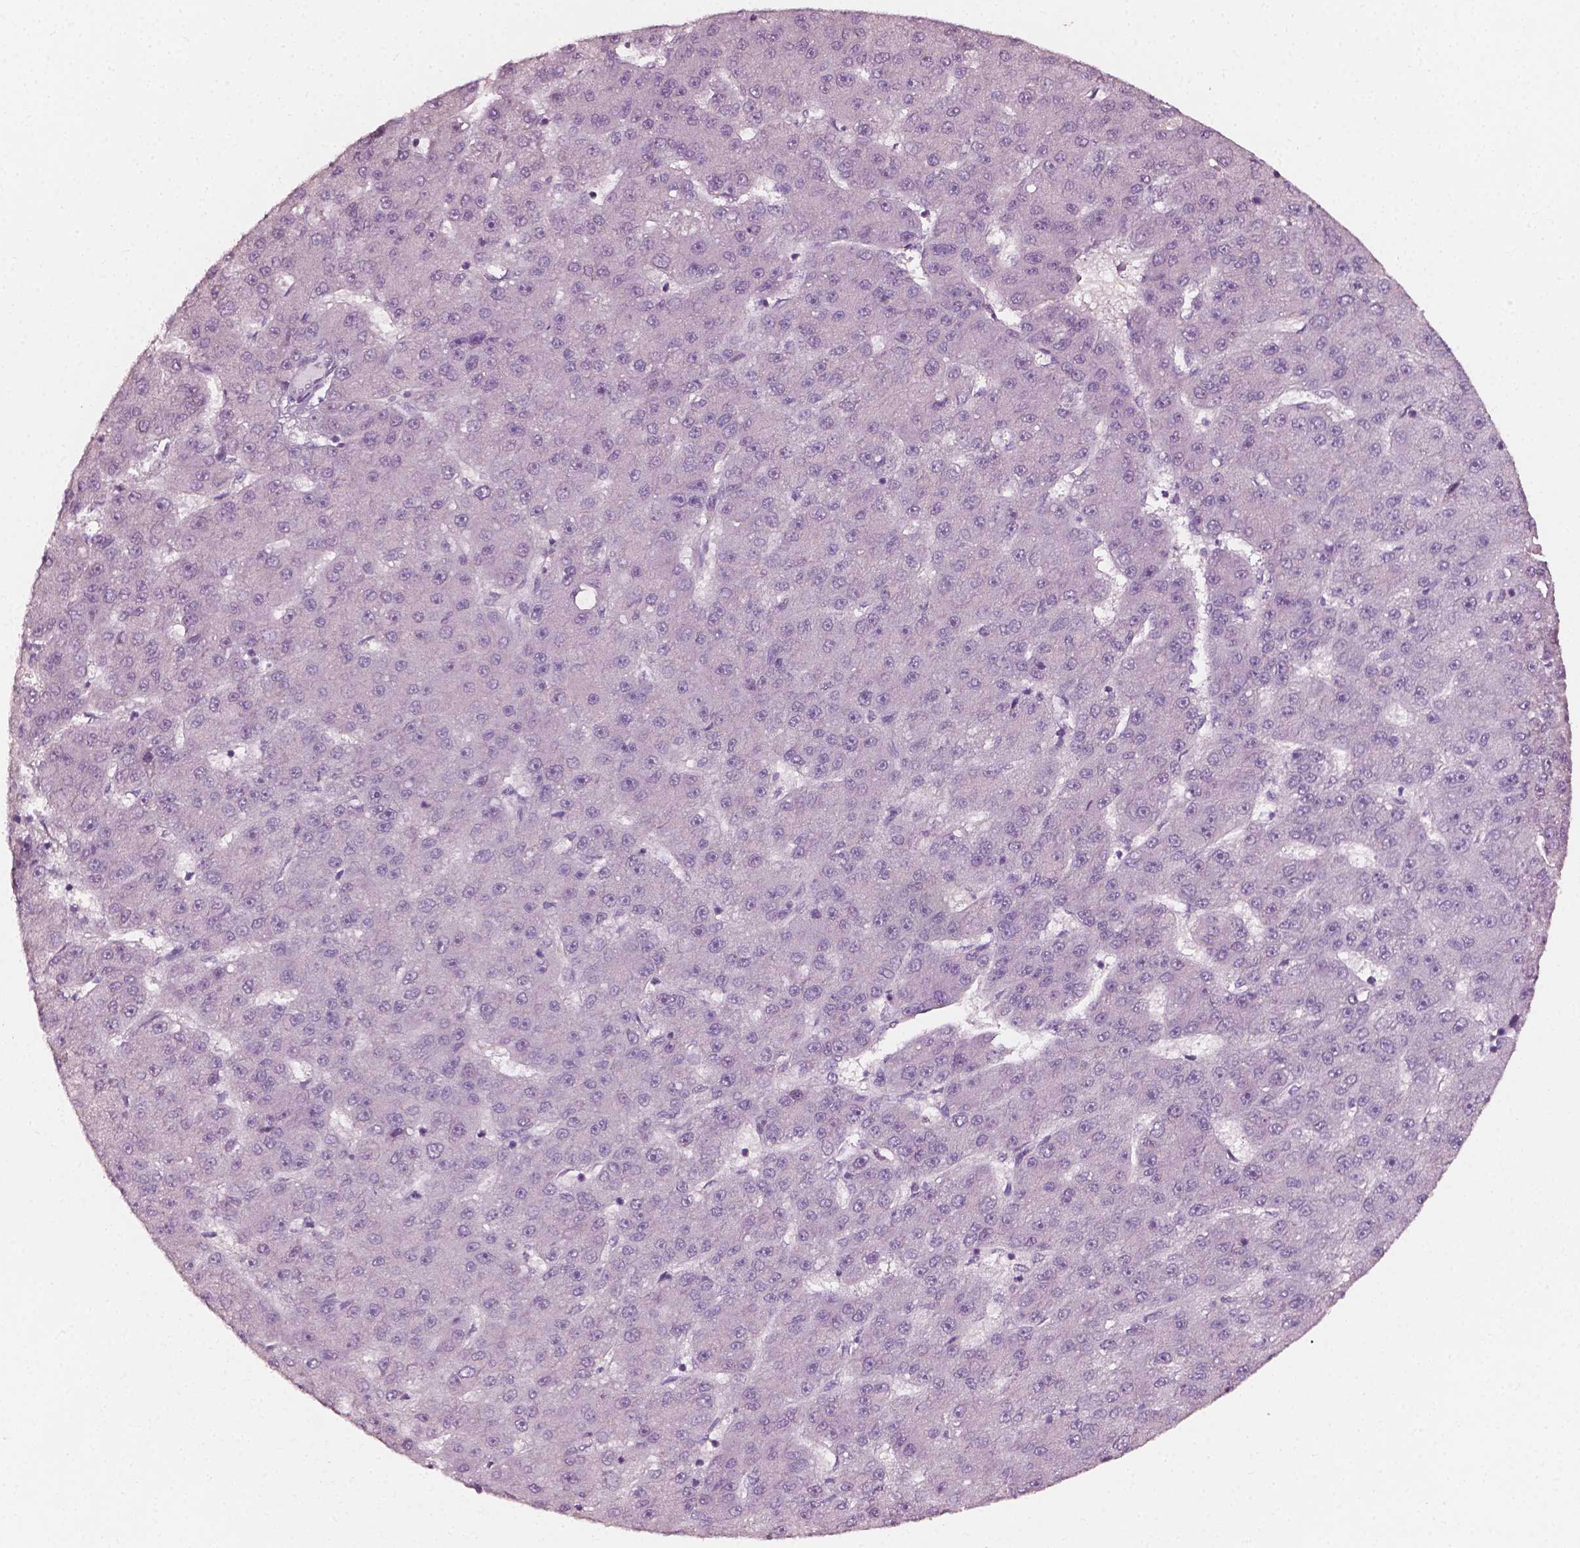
{"staining": {"intensity": "negative", "quantity": "none", "location": "none"}, "tissue": "liver cancer", "cell_type": "Tumor cells", "image_type": "cancer", "snomed": [{"axis": "morphology", "description": "Carcinoma, Hepatocellular, NOS"}, {"axis": "topography", "description": "Liver"}], "caption": "Tumor cells show no significant staining in liver cancer (hepatocellular carcinoma).", "gene": "PLA2R1", "patient": {"sex": "male", "age": 67}}